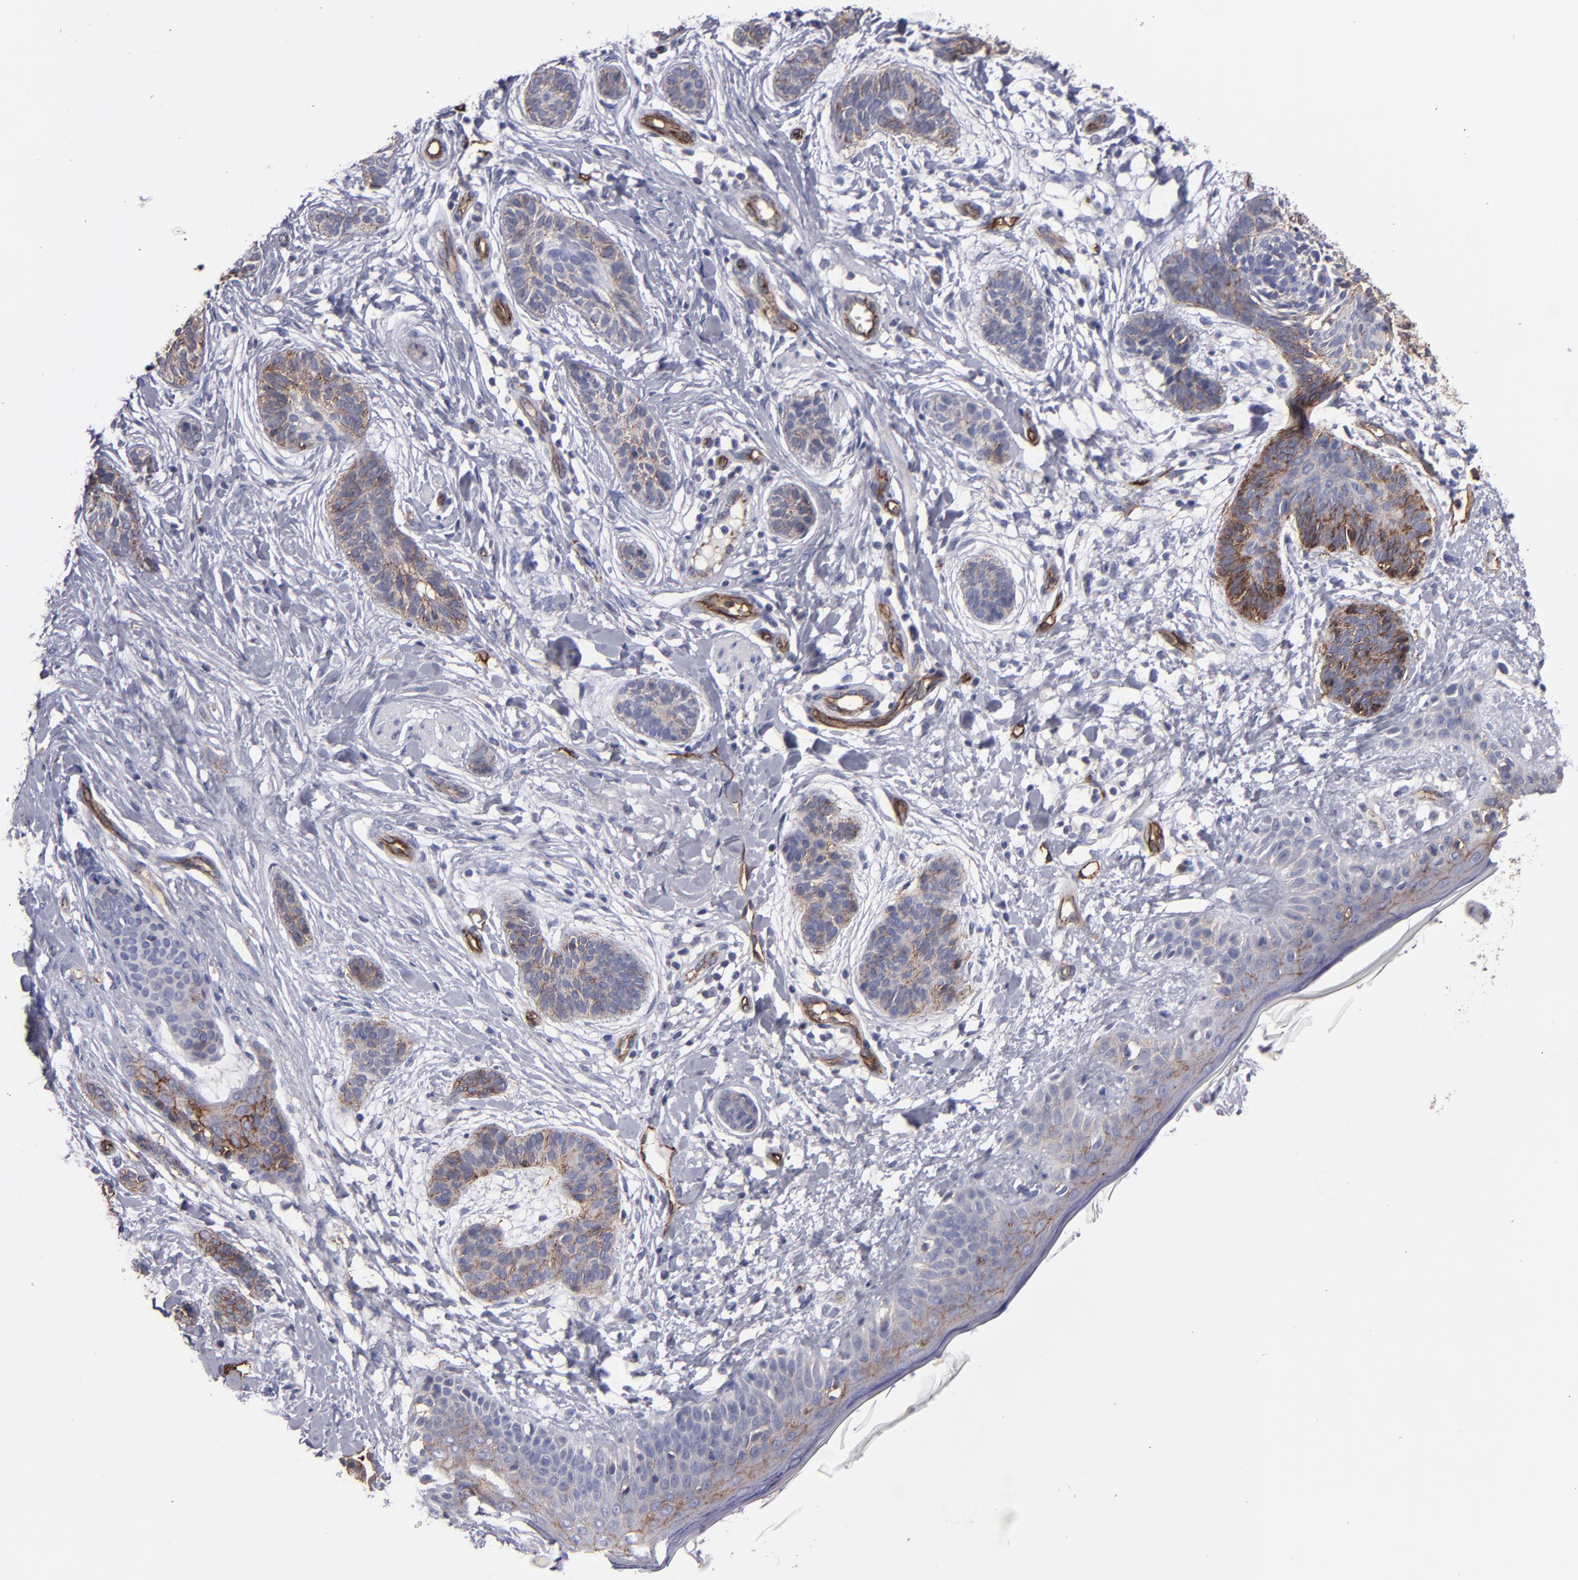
{"staining": {"intensity": "moderate", "quantity": "25%-75%", "location": "cytoplasmic/membranous"}, "tissue": "skin cancer", "cell_type": "Tumor cells", "image_type": "cancer", "snomed": [{"axis": "morphology", "description": "Normal tissue, NOS"}, {"axis": "morphology", "description": "Basal cell carcinoma"}, {"axis": "topography", "description": "Skin"}], "caption": "Protein analysis of skin cancer (basal cell carcinoma) tissue reveals moderate cytoplasmic/membranous positivity in about 25%-75% of tumor cells. (DAB IHC, brown staining for protein, blue staining for nuclei).", "gene": "CLDN5", "patient": {"sex": "male", "age": 63}}